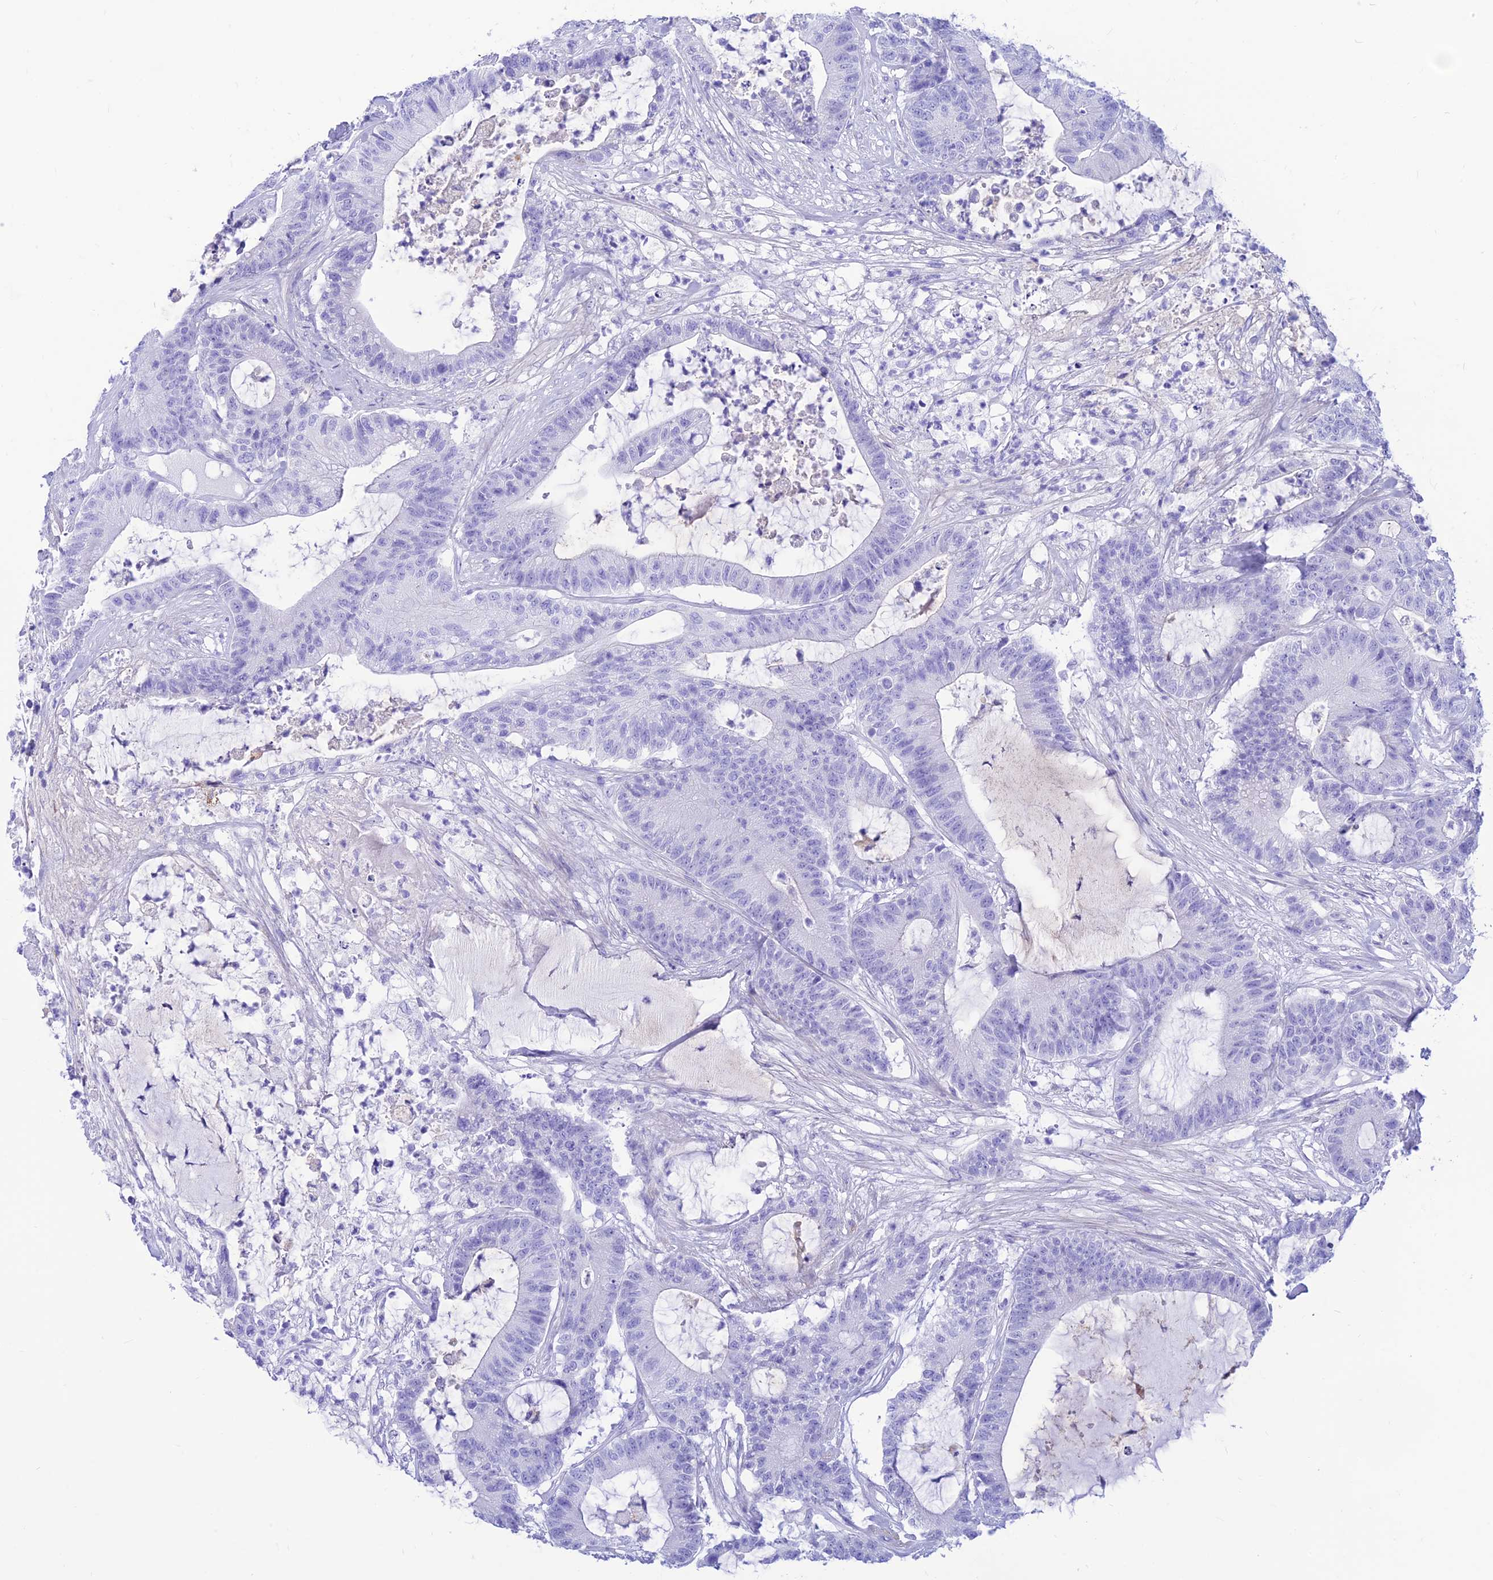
{"staining": {"intensity": "negative", "quantity": "none", "location": "none"}, "tissue": "colorectal cancer", "cell_type": "Tumor cells", "image_type": "cancer", "snomed": [{"axis": "morphology", "description": "Adenocarcinoma, NOS"}, {"axis": "topography", "description": "Colon"}], "caption": "This is a micrograph of IHC staining of colorectal adenocarcinoma, which shows no expression in tumor cells.", "gene": "PRNP", "patient": {"sex": "female", "age": 84}}